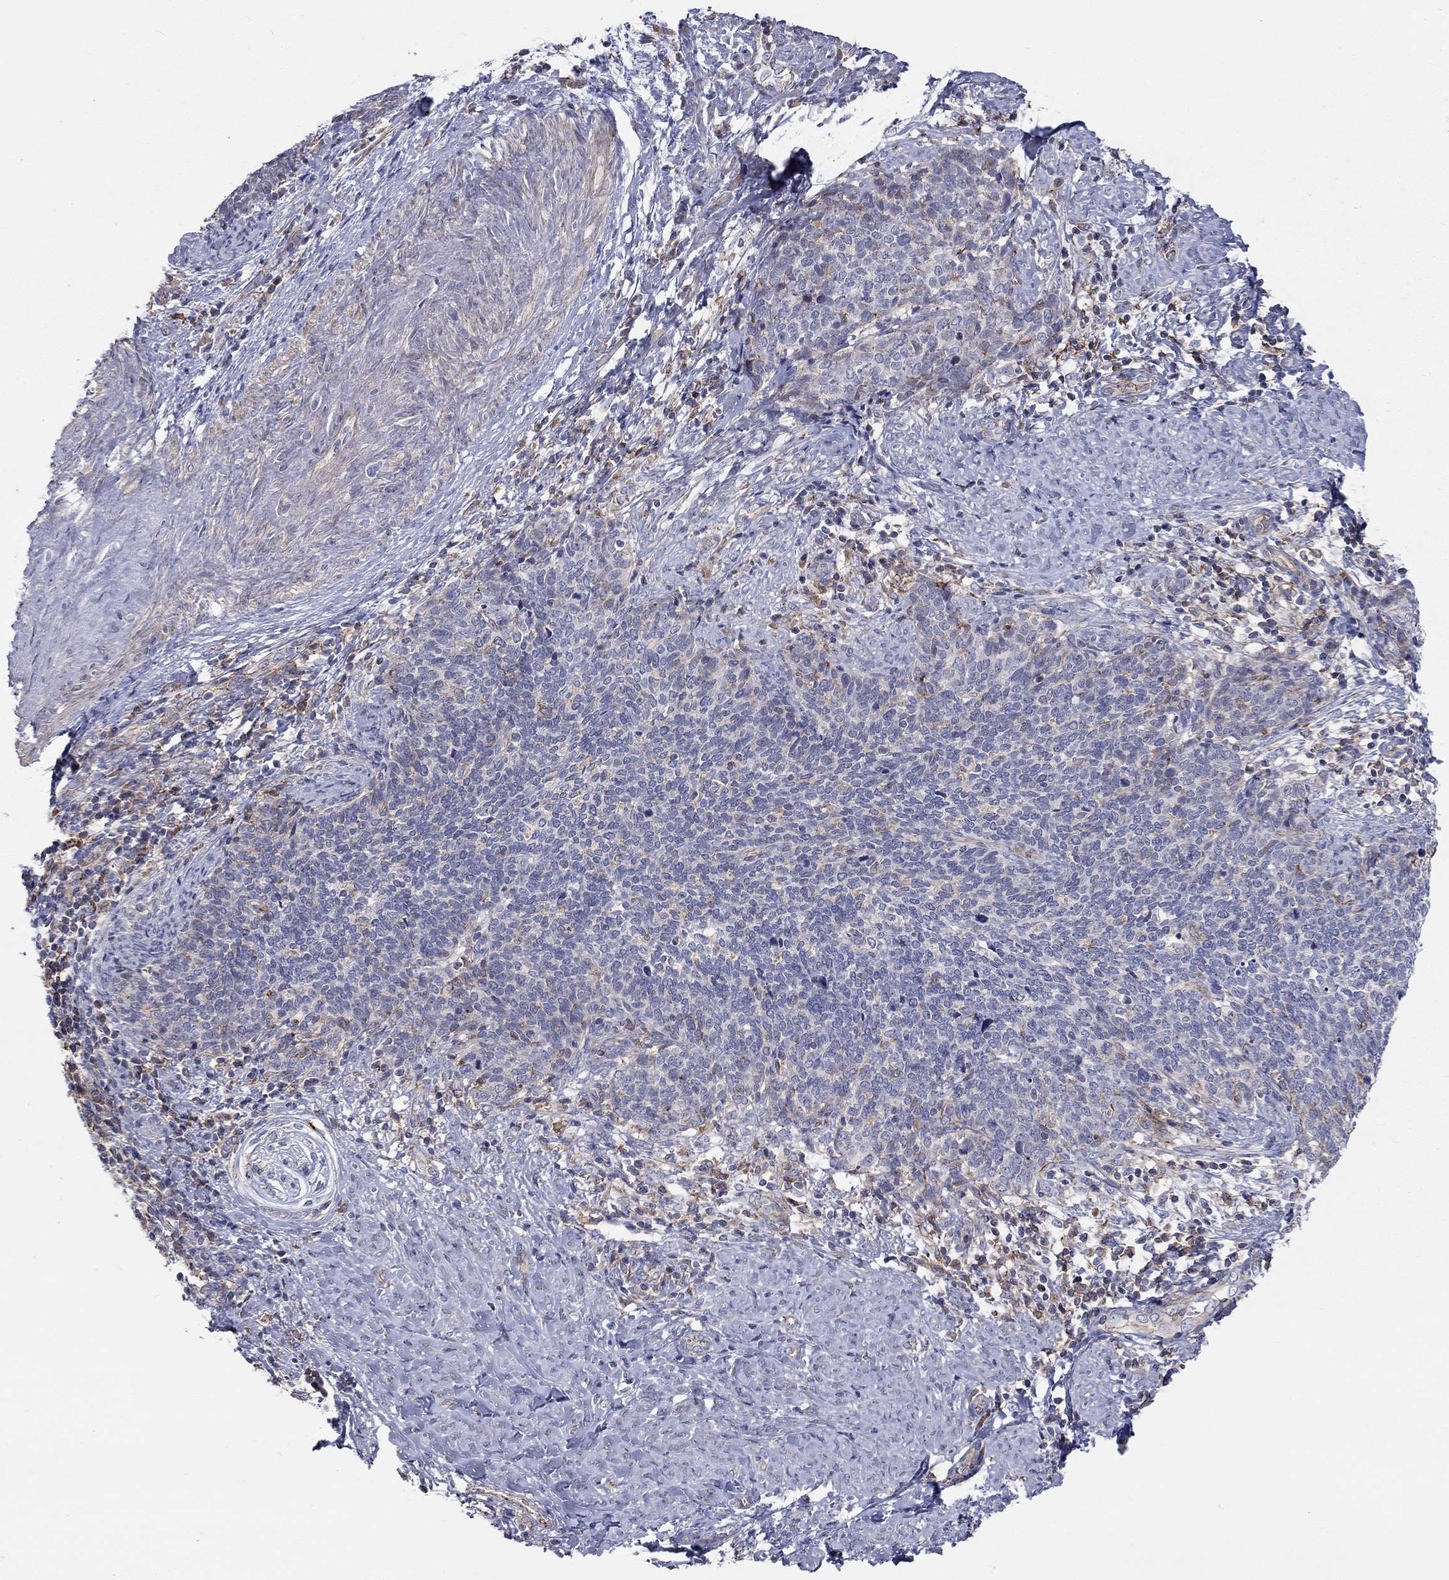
{"staining": {"intensity": "moderate", "quantity": "<25%", "location": "cytoplasmic/membranous"}, "tissue": "cervical cancer", "cell_type": "Tumor cells", "image_type": "cancer", "snomed": [{"axis": "morphology", "description": "Normal tissue, NOS"}, {"axis": "morphology", "description": "Squamous cell carcinoma, NOS"}, {"axis": "topography", "description": "Cervix"}], "caption": "An image showing moderate cytoplasmic/membranous staining in about <25% of tumor cells in squamous cell carcinoma (cervical), as visualized by brown immunohistochemical staining.", "gene": "PCDHGA10", "patient": {"sex": "female", "age": 39}}